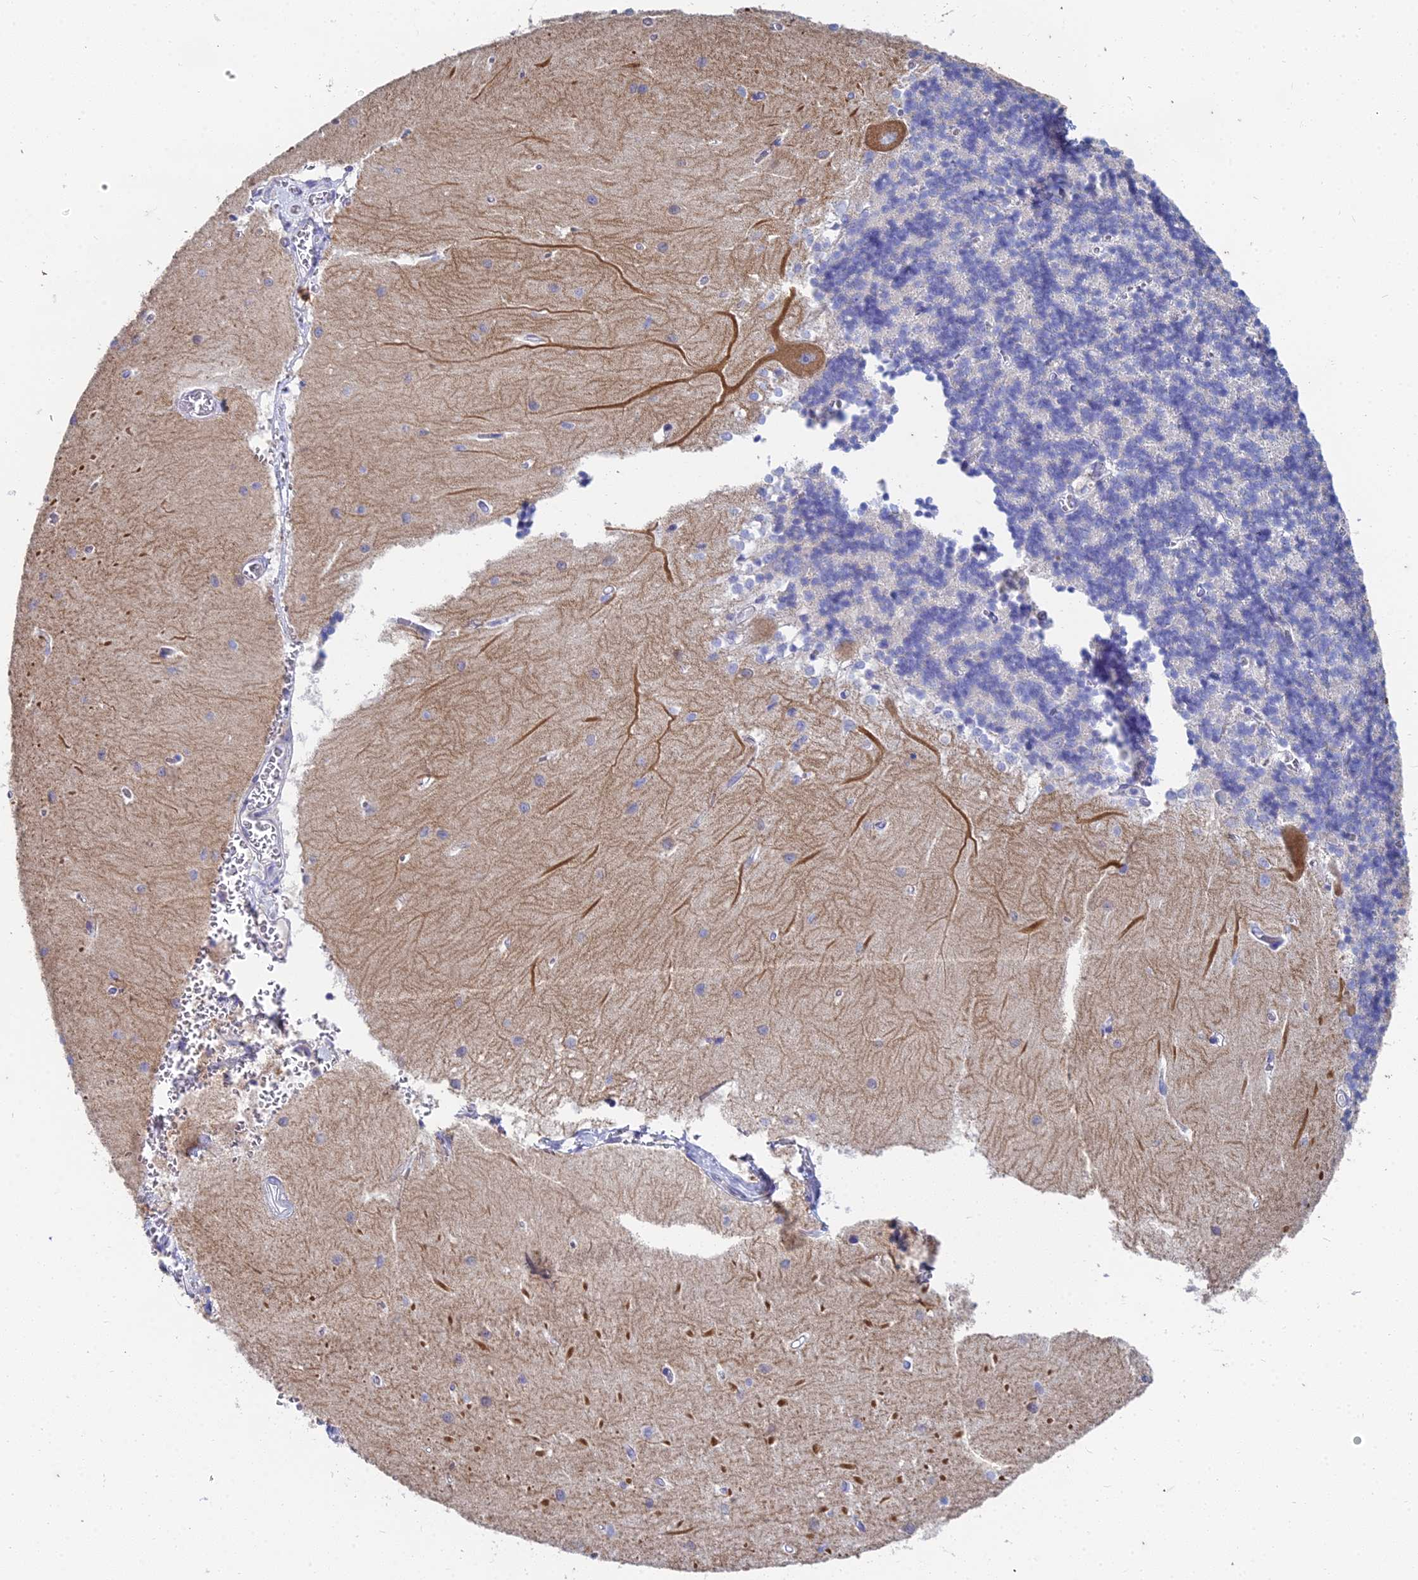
{"staining": {"intensity": "negative", "quantity": "none", "location": "none"}, "tissue": "cerebellum", "cell_type": "Cells in granular layer", "image_type": "normal", "snomed": [{"axis": "morphology", "description": "Normal tissue, NOS"}, {"axis": "topography", "description": "Cerebellum"}], "caption": "A high-resolution photomicrograph shows immunohistochemistry (IHC) staining of unremarkable cerebellum, which reveals no significant expression in cells in granular layer. (DAB (3,3'-diaminobenzidine) immunohistochemistry (IHC) visualized using brightfield microscopy, high magnification).", "gene": "EEF2KMT", "patient": {"sex": "male", "age": 37}}